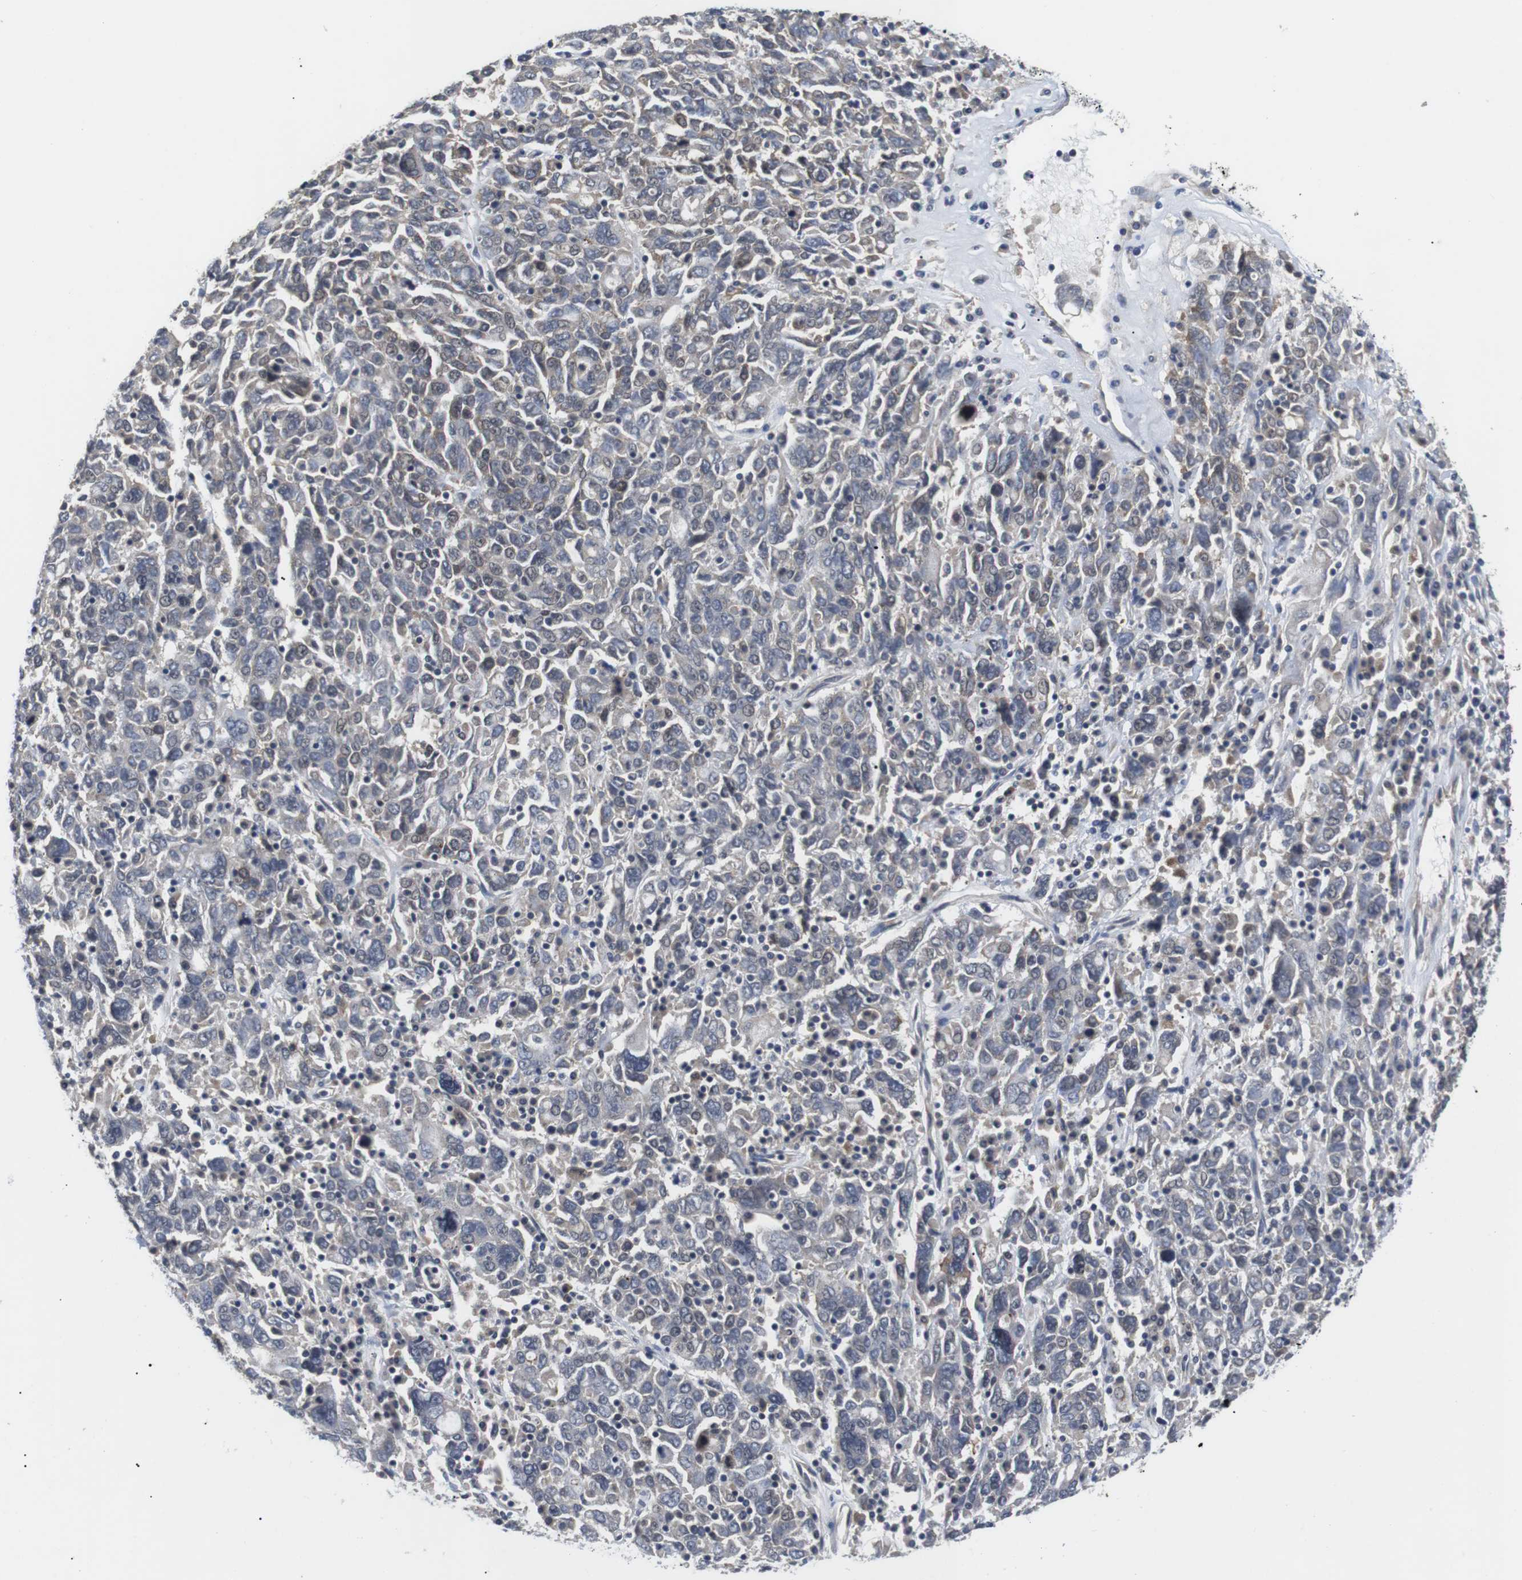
{"staining": {"intensity": "negative", "quantity": "none", "location": "none"}, "tissue": "ovarian cancer", "cell_type": "Tumor cells", "image_type": "cancer", "snomed": [{"axis": "morphology", "description": "Carcinoma, endometroid"}, {"axis": "topography", "description": "Ovary"}], "caption": "The histopathology image displays no staining of tumor cells in endometroid carcinoma (ovarian).", "gene": "NECTIN1", "patient": {"sex": "female", "age": 62}}